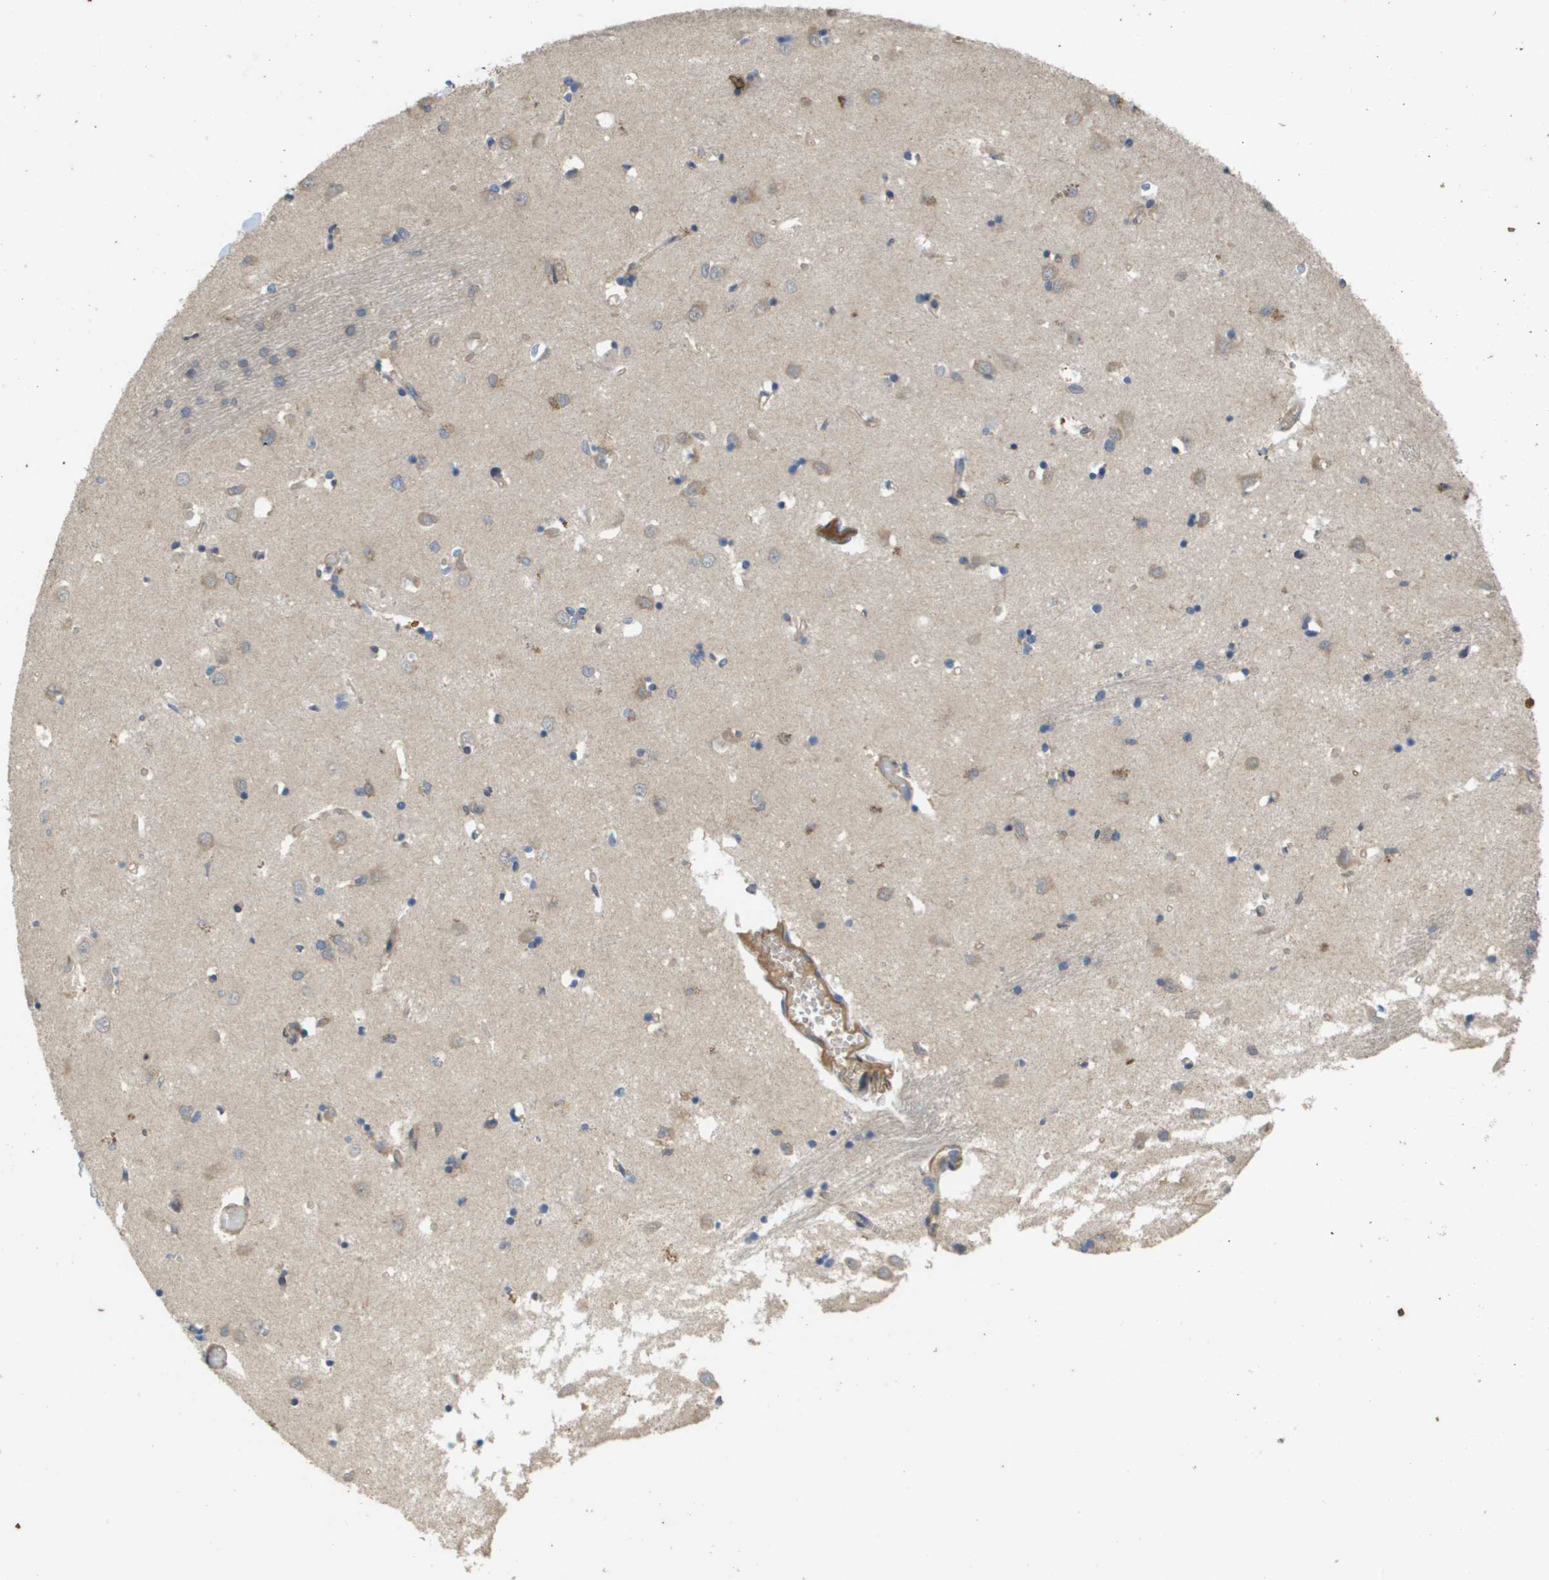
{"staining": {"intensity": "weak", "quantity": "<25%", "location": "cytoplasmic/membranous"}, "tissue": "caudate", "cell_type": "Glial cells", "image_type": "normal", "snomed": [{"axis": "morphology", "description": "Normal tissue, NOS"}, {"axis": "topography", "description": "Lateral ventricle wall"}], "caption": "This micrograph is of unremarkable caudate stained with immunohistochemistry to label a protein in brown with the nuclei are counter-stained blue. There is no expression in glial cells.", "gene": "KRT23", "patient": {"sex": "female", "age": 19}}